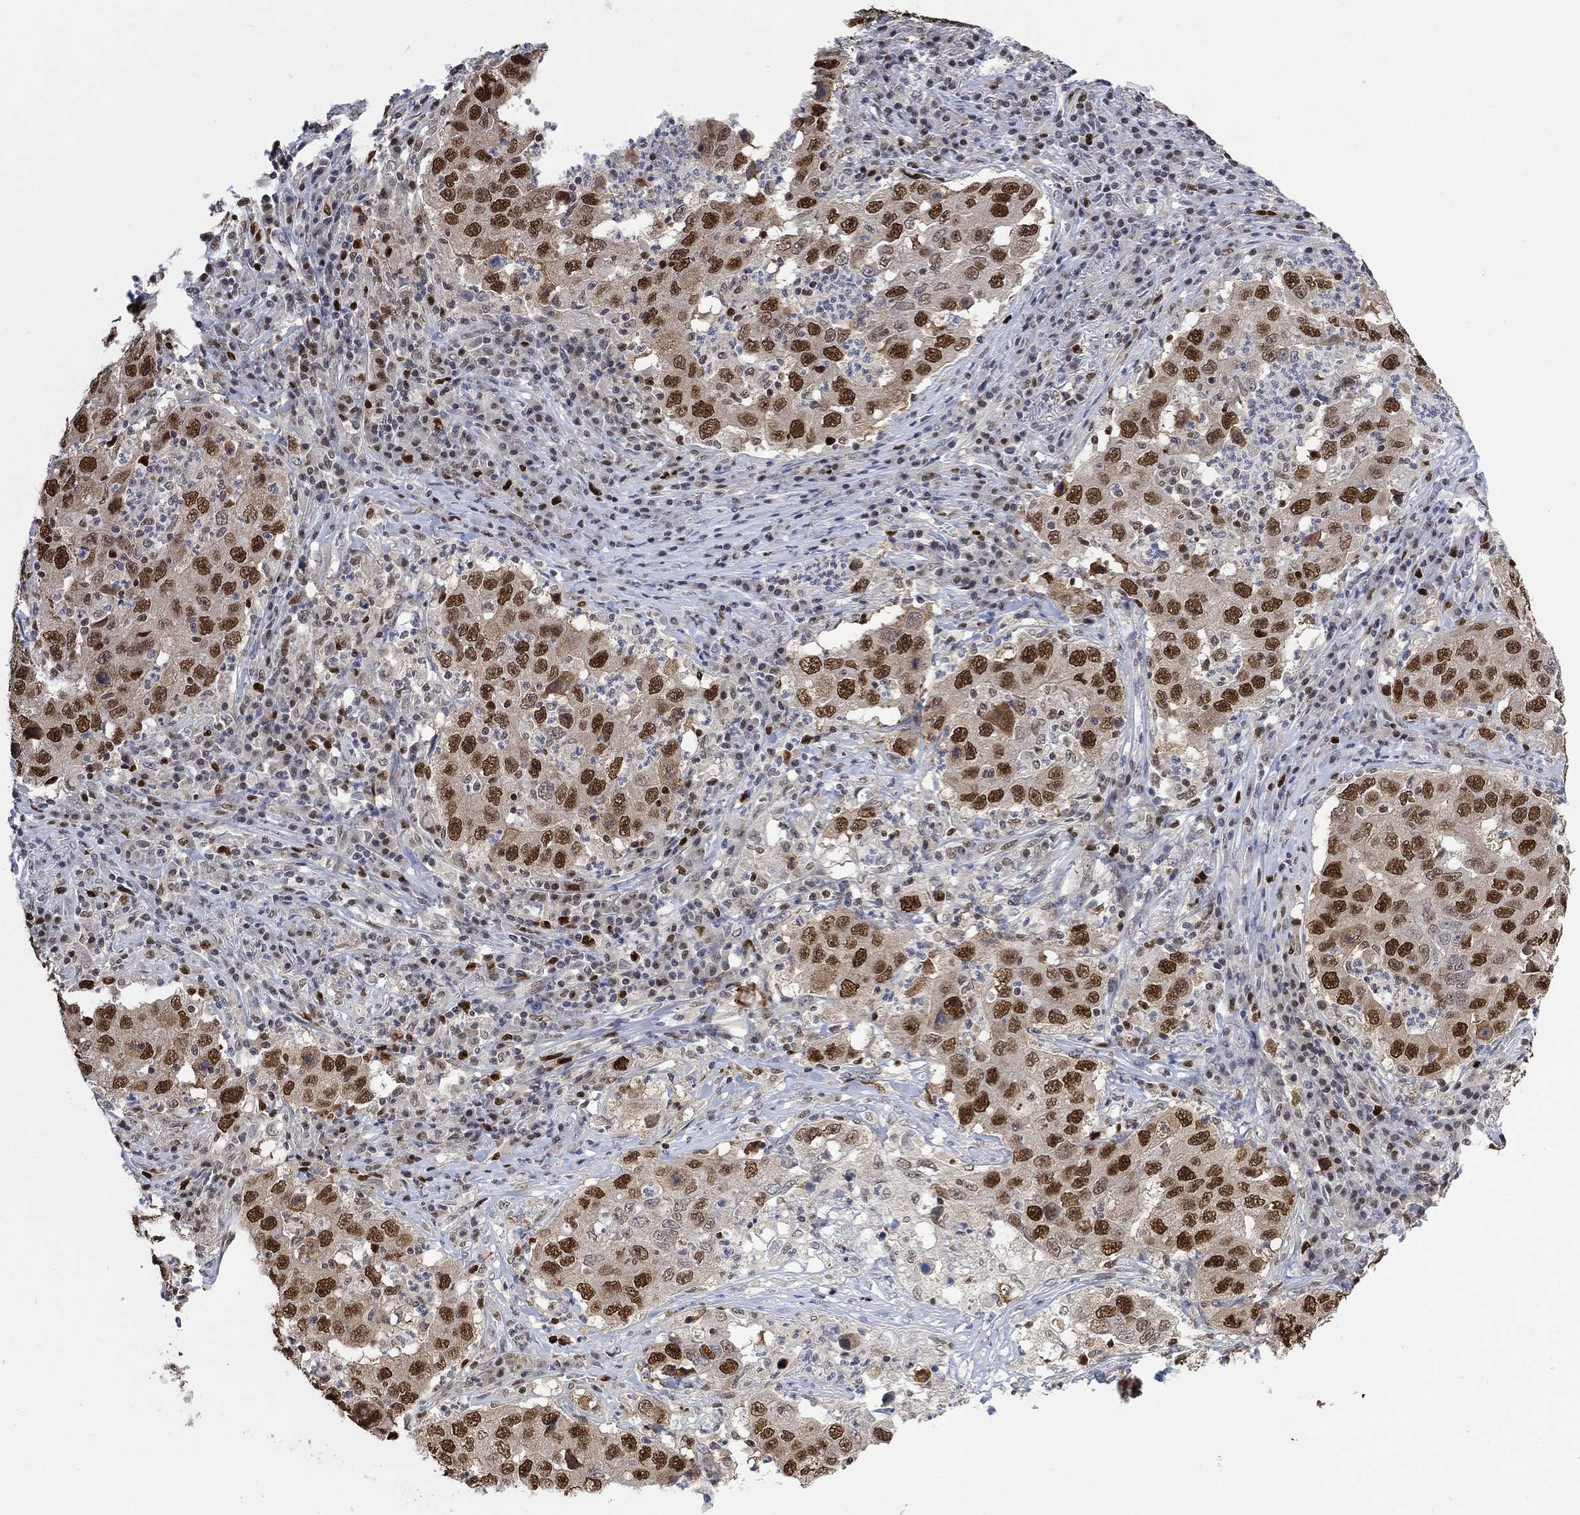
{"staining": {"intensity": "strong", "quantity": ">75%", "location": "nuclear"}, "tissue": "lung cancer", "cell_type": "Tumor cells", "image_type": "cancer", "snomed": [{"axis": "morphology", "description": "Adenocarcinoma, NOS"}, {"axis": "topography", "description": "Lung"}], "caption": "Approximately >75% of tumor cells in human lung adenocarcinoma show strong nuclear protein staining as visualized by brown immunohistochemical staining.", "gene": "RAD54L2", "patient": {"sex": "male", "age": 73}}